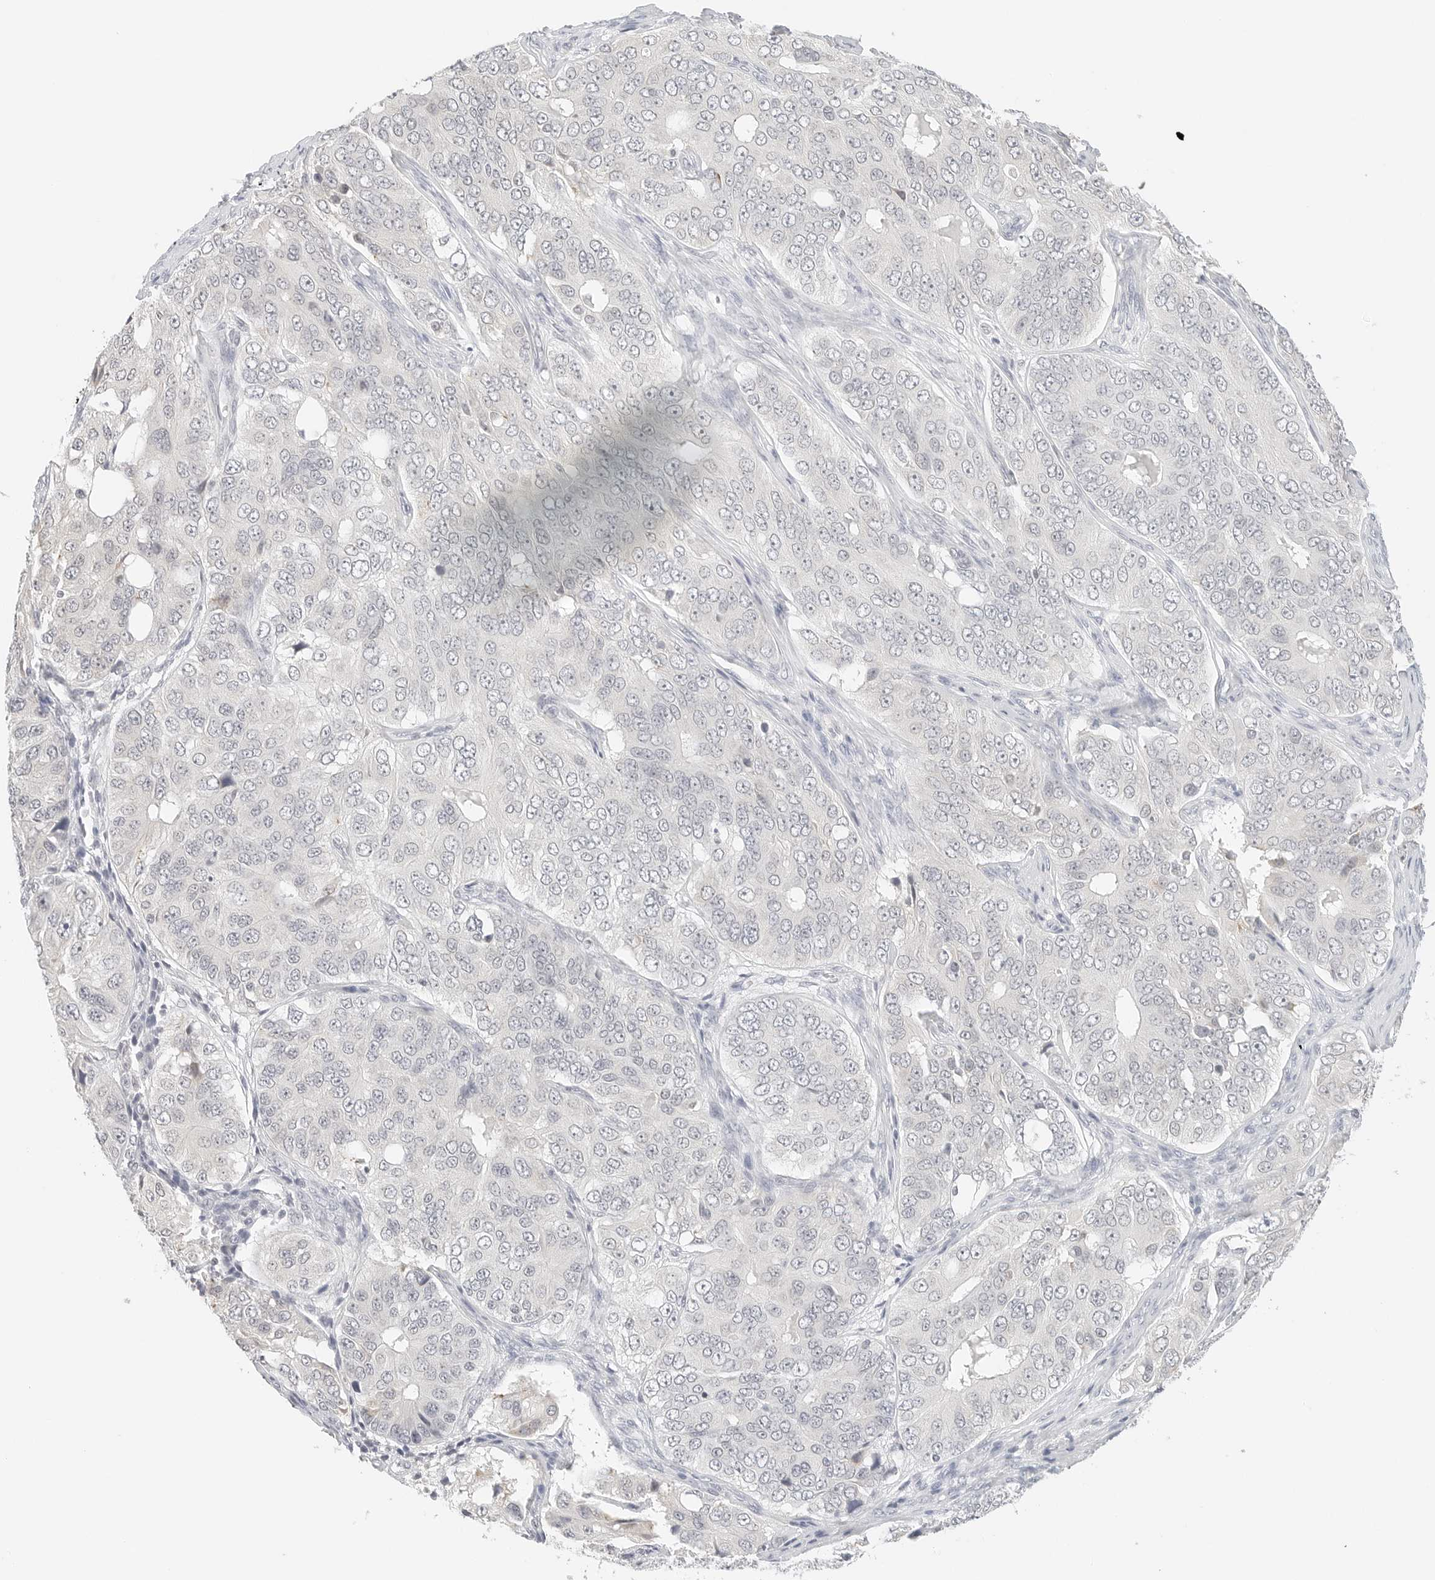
{"staining": {"intensity": "negative", "quantity": "none", "location": "none"}, "tissue": "ovarian cancer", "cell_type": "Tumor cells", "image_type": "cancer", "snomed": [{"axis": "morphology", "description": "Carcinoma, endometroid"}, {"axis": "topography", "description": "Ovary"}], "caption": "Tumor cells are negative for brown protein staining in ovarian cancer (endometroid carcinoma).", "gene": "NEO1", "patient": {"sex": "female", "age": 51}}